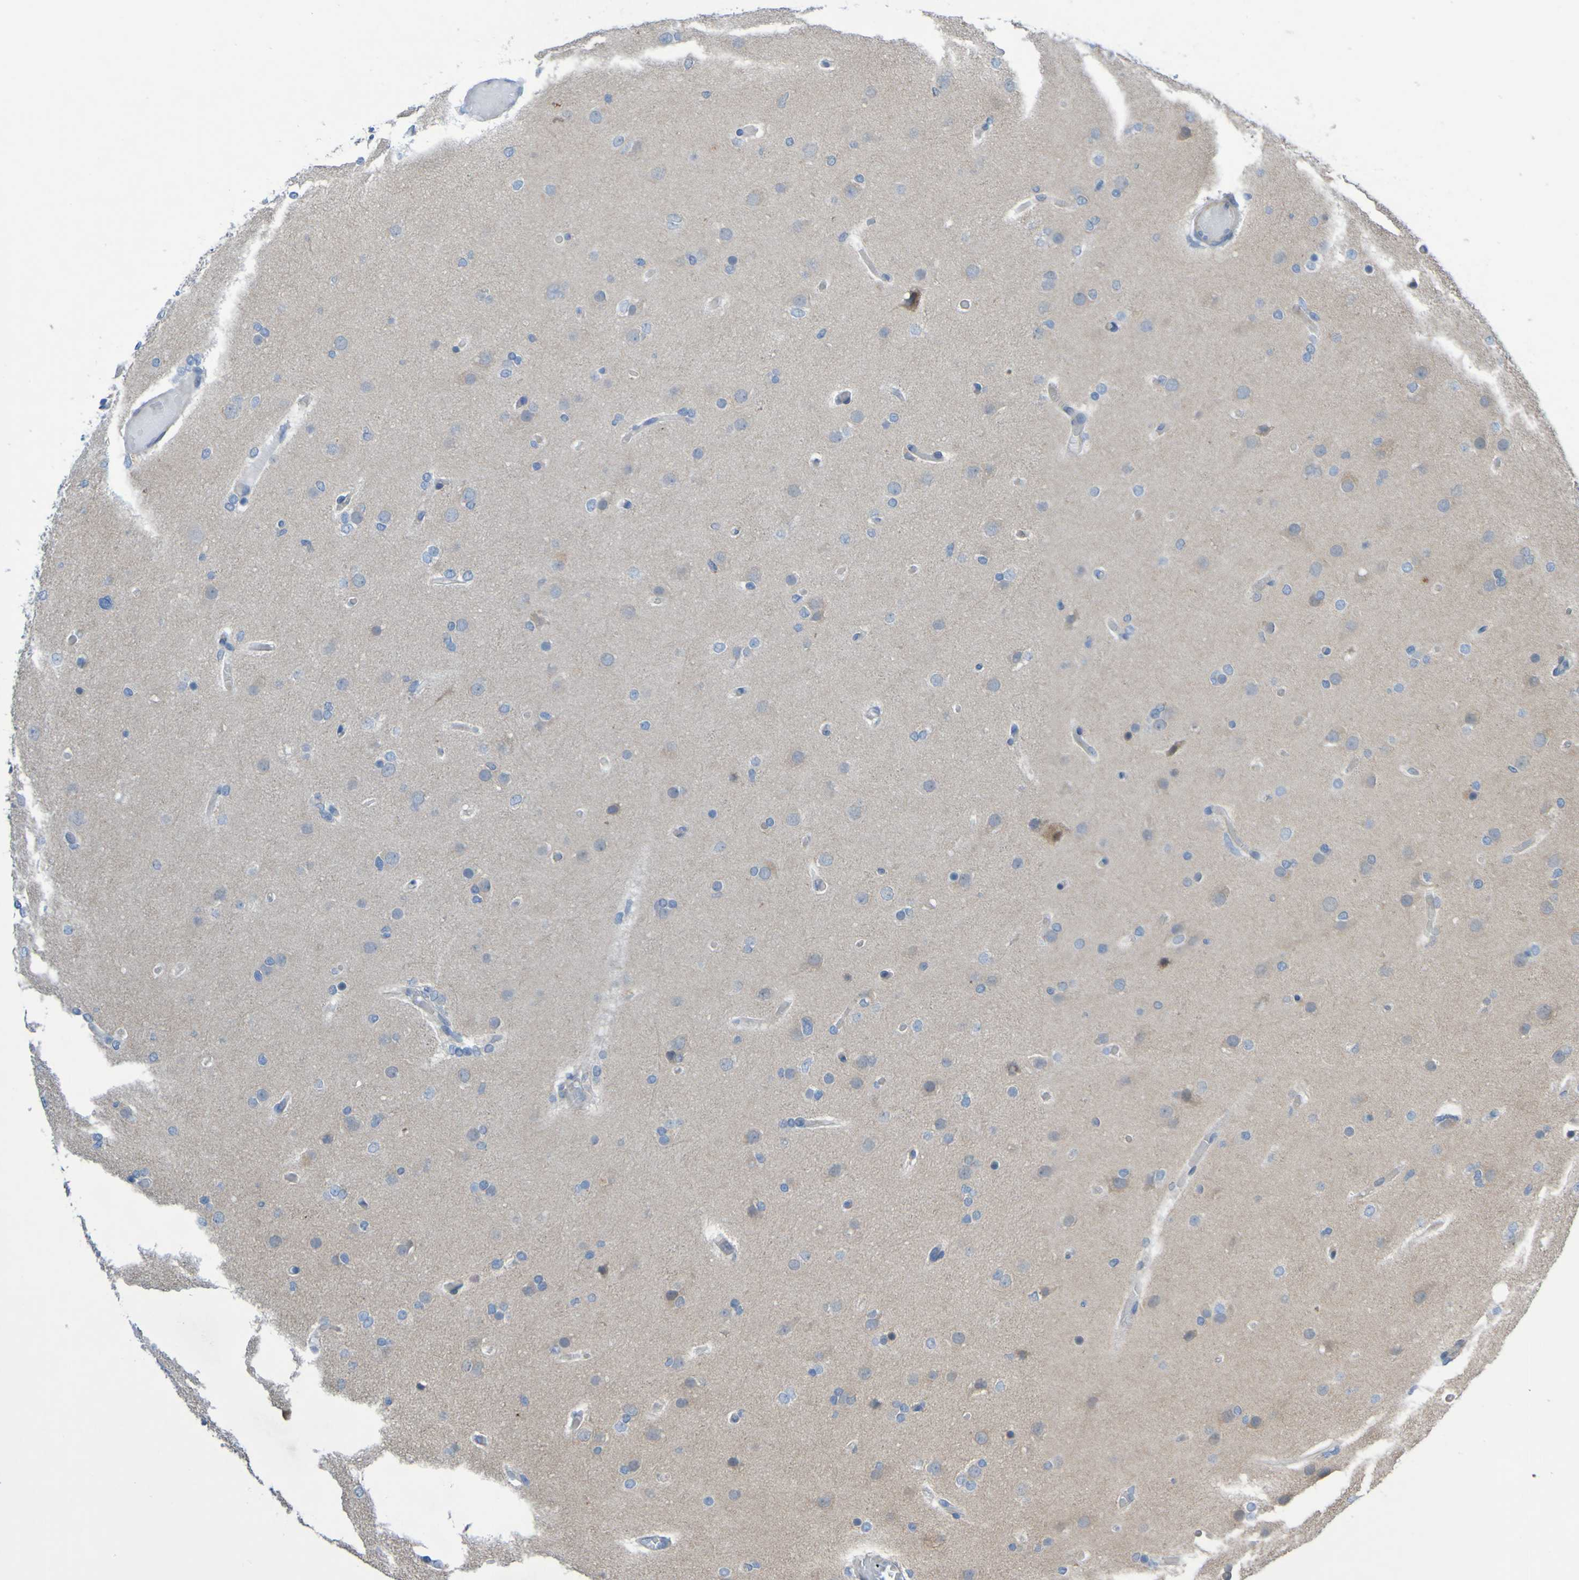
{"staining": {"intensity": "weak", "quantity": "<25%", "location": "cytoplasmic/membranous"}, "tissue": "glioma", "cell_type": "Tumor cells", "image_type": "cancer", "snomed": [{"axis": "morphology", "description": "Glioma, malignant, High grade"}, {"axis": "topography", "description": "Cerebral cortex"}], "caption": "Immunohistochemistry micrograph of high-grade glioma (malignant) stained for a protein (brown), which displays no positivity in tumor cells. The staining is performed using DAB brown chromogen with nuclei counter-stained in using hematoxylin.", "gene": "NPRL3", "patient": {"sex": "female", "age": 36}}